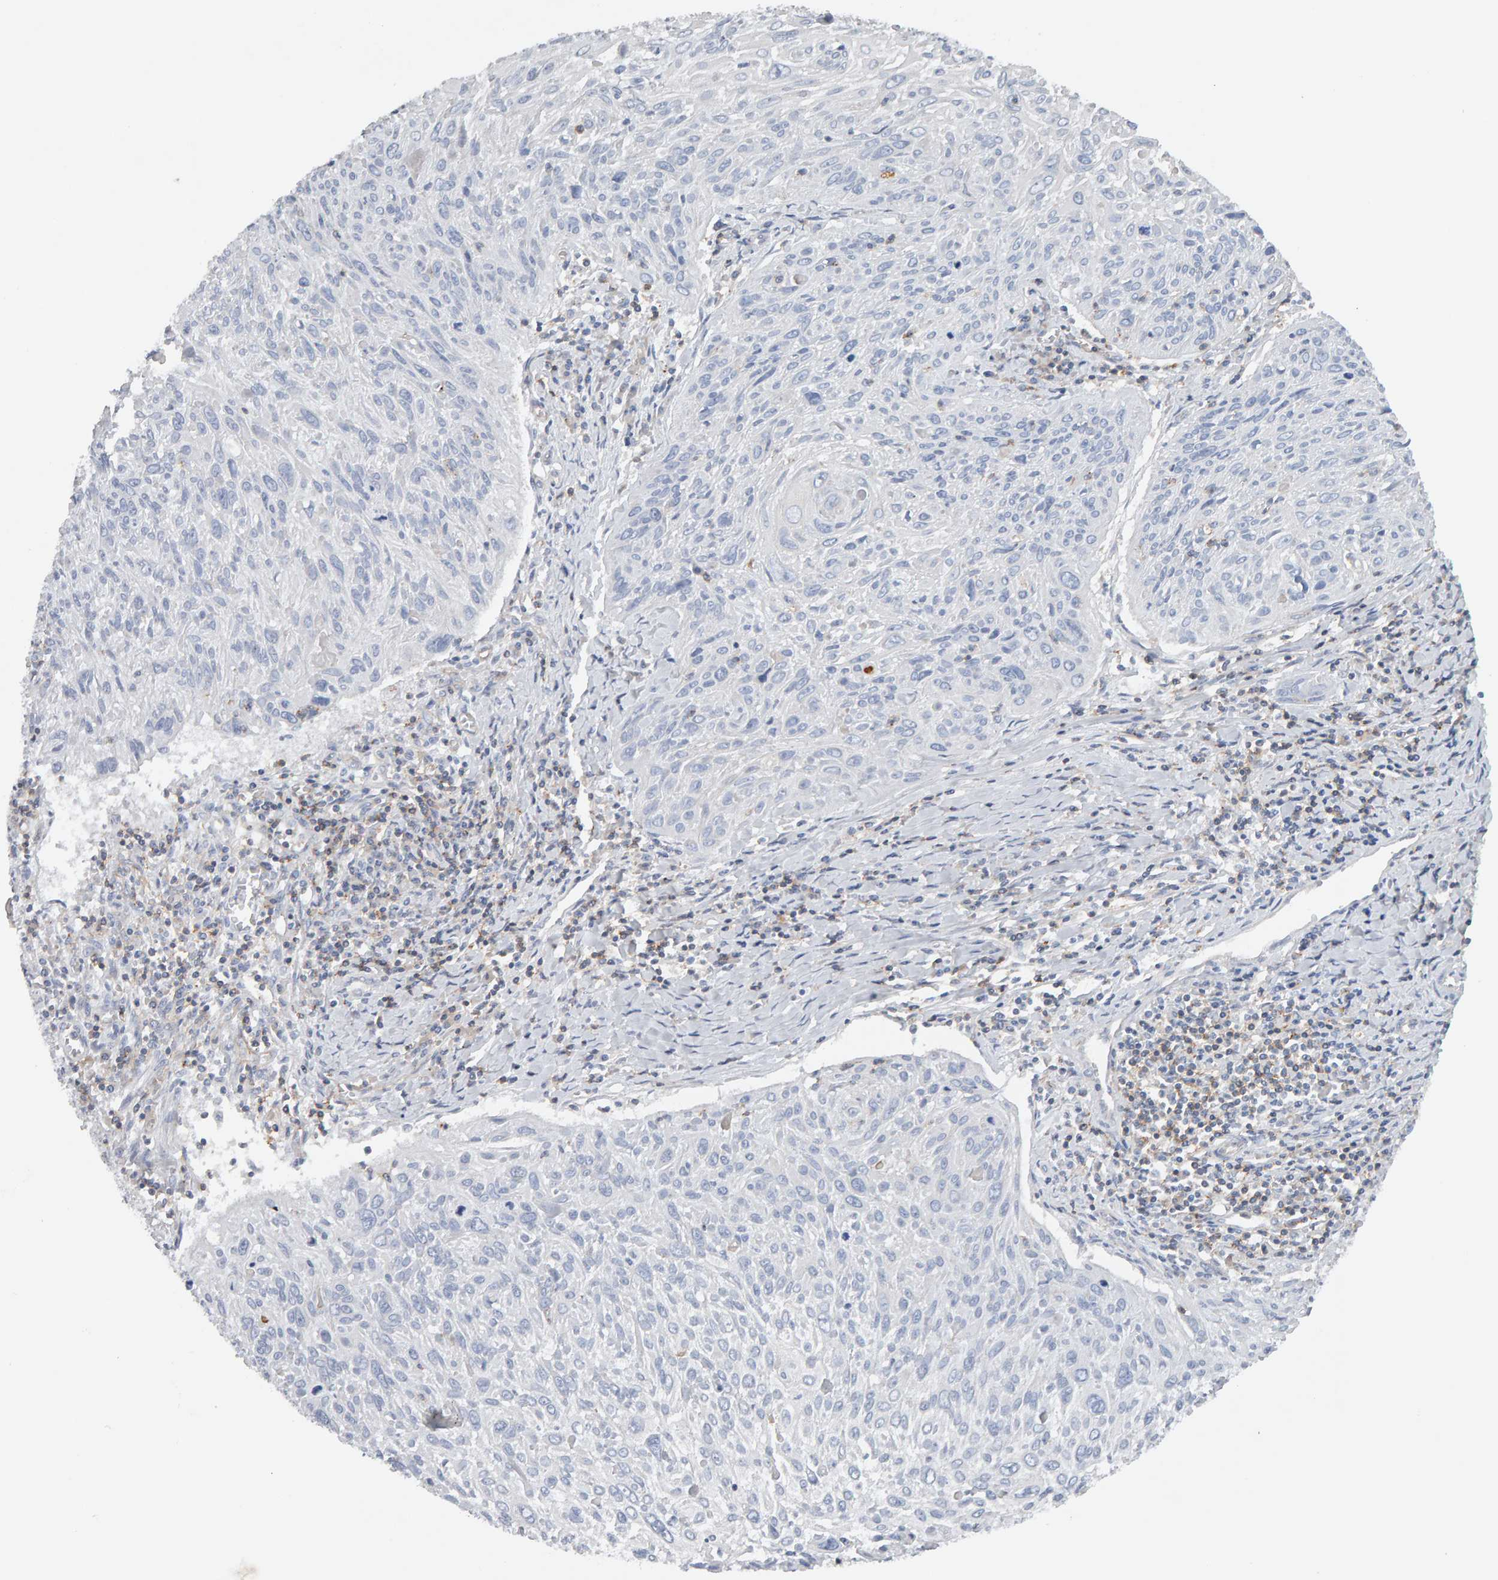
{"staining": {"intensity": "negative", "quantity": "none", "location": "none"}, "tissue": "cervical cancer", "cell_type": "Tumor cells", "image_type": "cancer", "snomed": [{"axis": "morphology", "description": "Squamous cell carcinoma, NOS"}, {"axis": "topography", "description": "Cervix"}], "caption": "Immunohistochemistry (IHC) image of neoplastic tissue: human cervical squamous cell carcinoma stained with DAB (3,3'-diaminobenzidine) shows no significant protein positivity in tumor cells.", "gene": "FYN", "patient": {"sex": "female", "age": 51}}